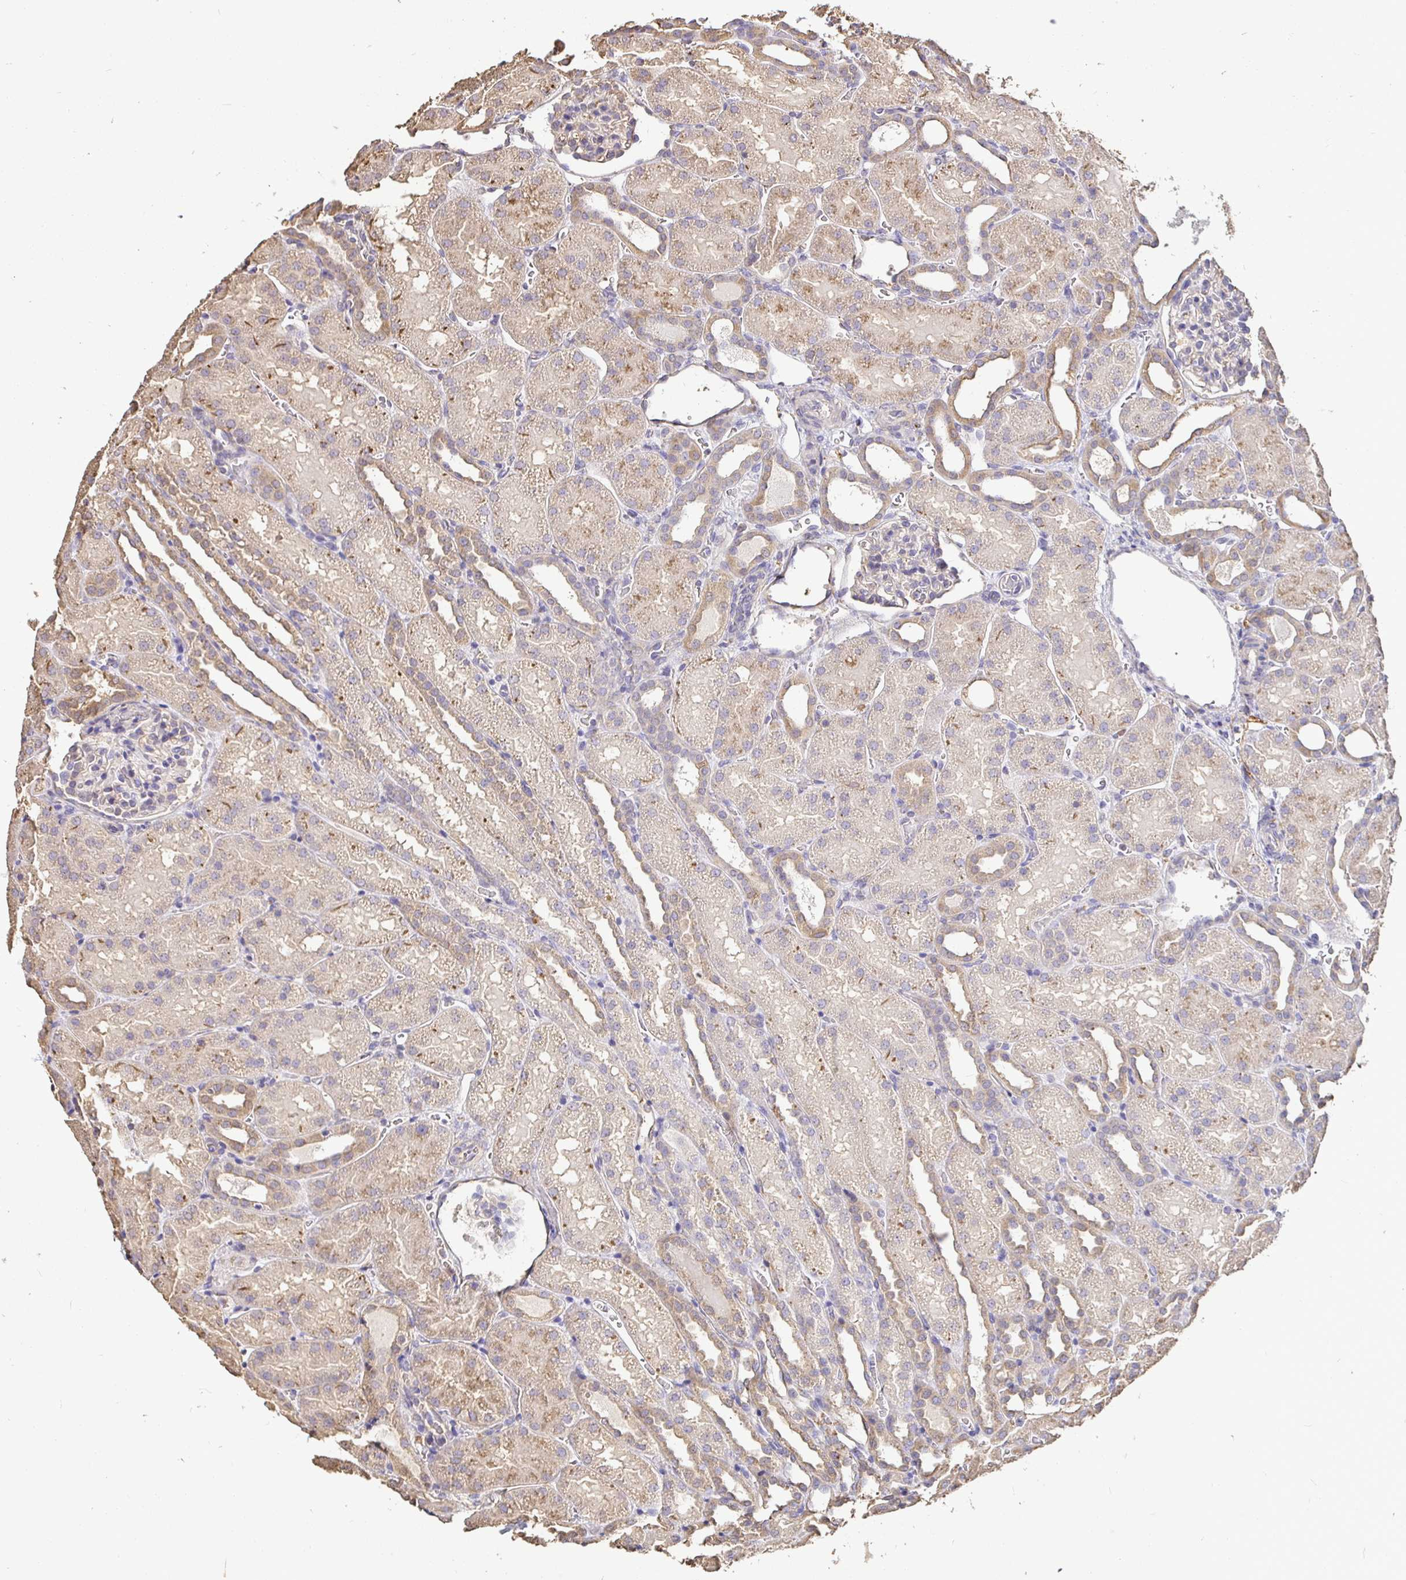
{"staining": {"intensity": "weak", "quantity": "<25%", "location": "cytoplasmic/membranous"}, "tissue": "kidney", "cell_type": "Cells in glomeruli", "image_type": "normal", "snomed": [{"axis": "morphology", "description": "Normal tissue, NOS"}, {"axis": "topography", "description": "Kidney"}], "caption": "This is an immunohistochemistry (IHC) image of normal human kidney. There is no staining in cells in glomeruli.", "gene": "MAPK8IP3", "patient": {"sex": "male", "age": 2}}